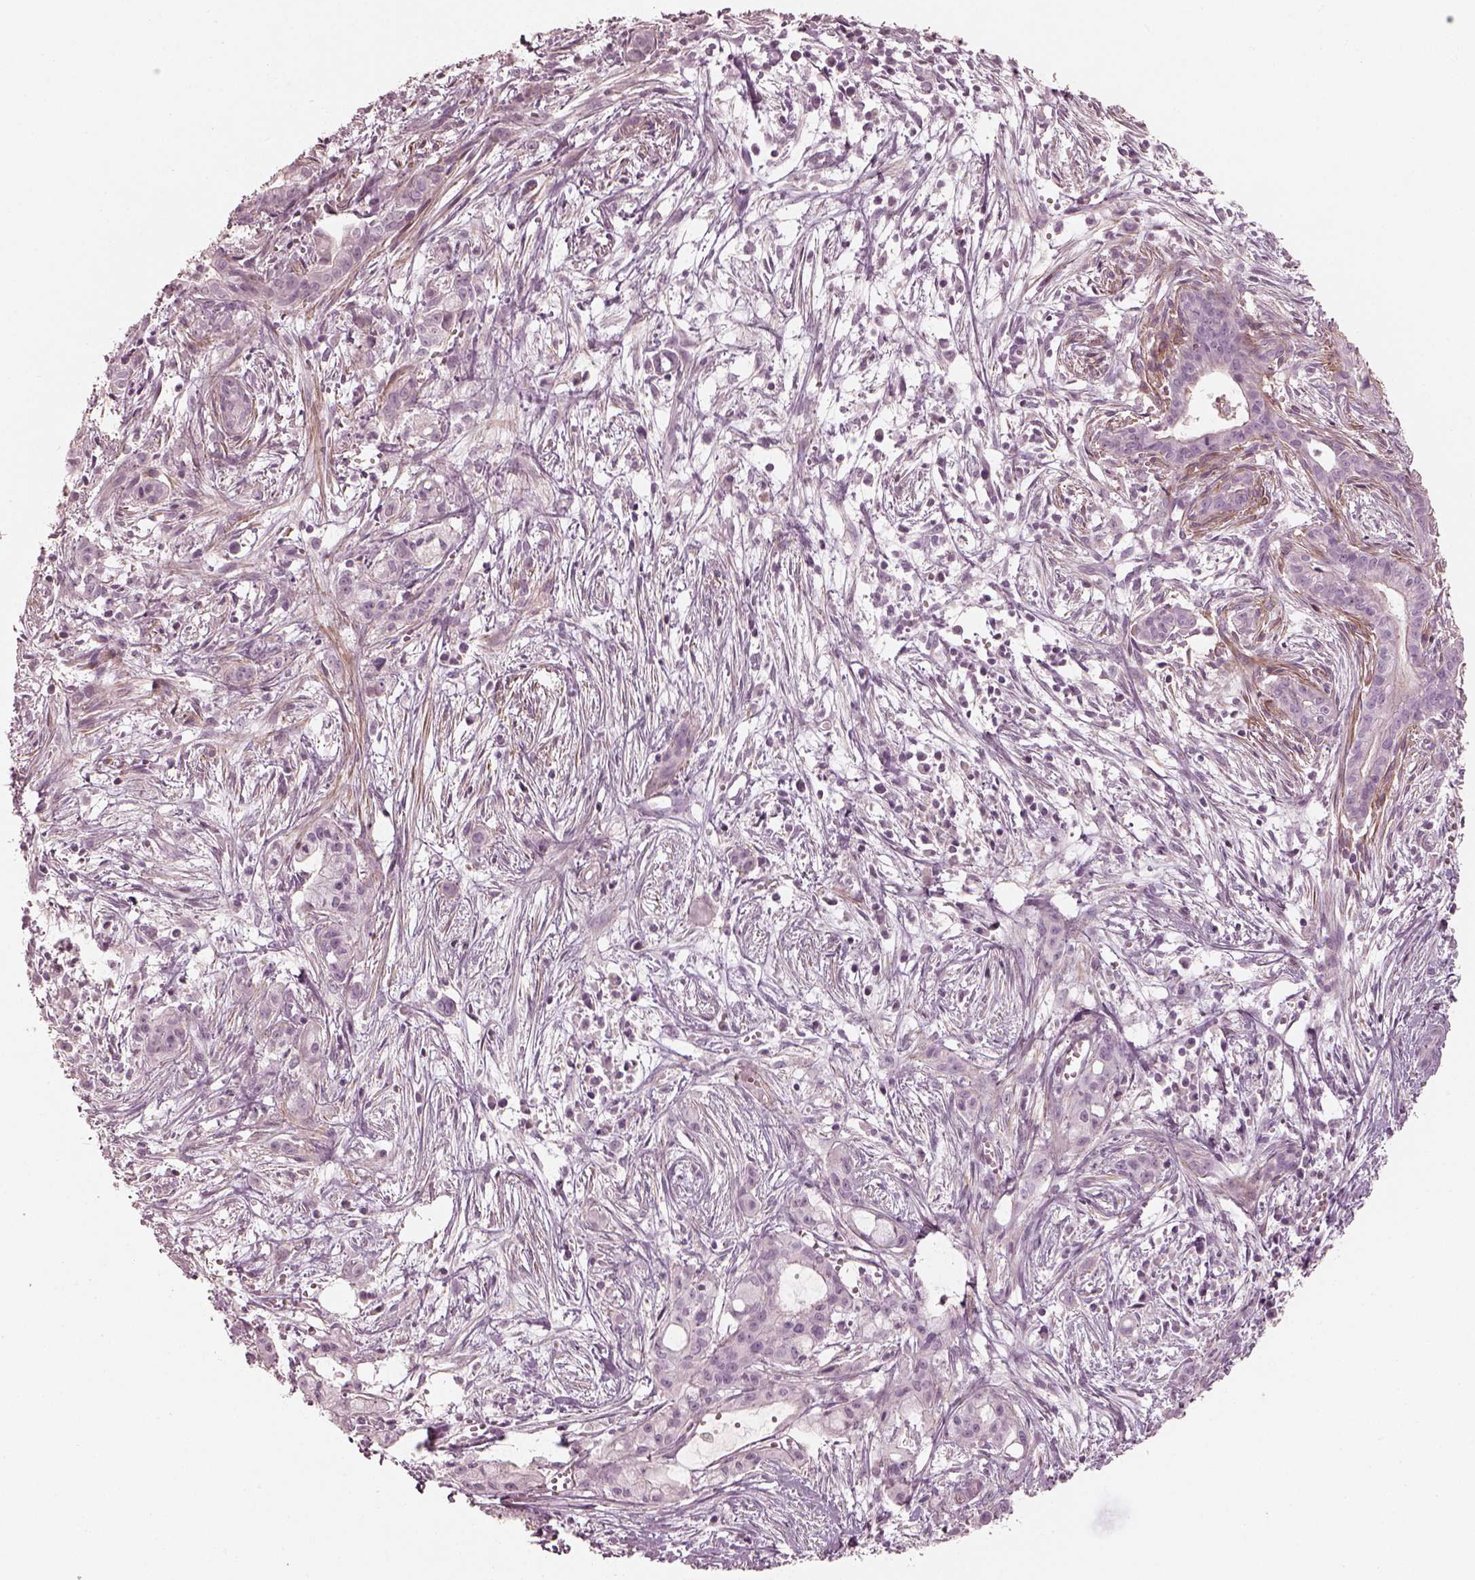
{"staining": {"intensity": "negative", "quantity": "none", "location": "none"}, "tissue": "pancreatic cancer", "cell_type": "Tumor cells", "image_type": "cancer", "snomed": [{"axis": "morphology", "description": "Adenocarcinoma, NOS"}, {"axis": "topography", "description": "Pancreas"}], "caption": "An image of pancreatic cancer (adenocarcinoma) stained for a protein shows no brown staining in tumor cells.", "gene": "PRLHR", "patient": {"sex": "male", "age": 48}}